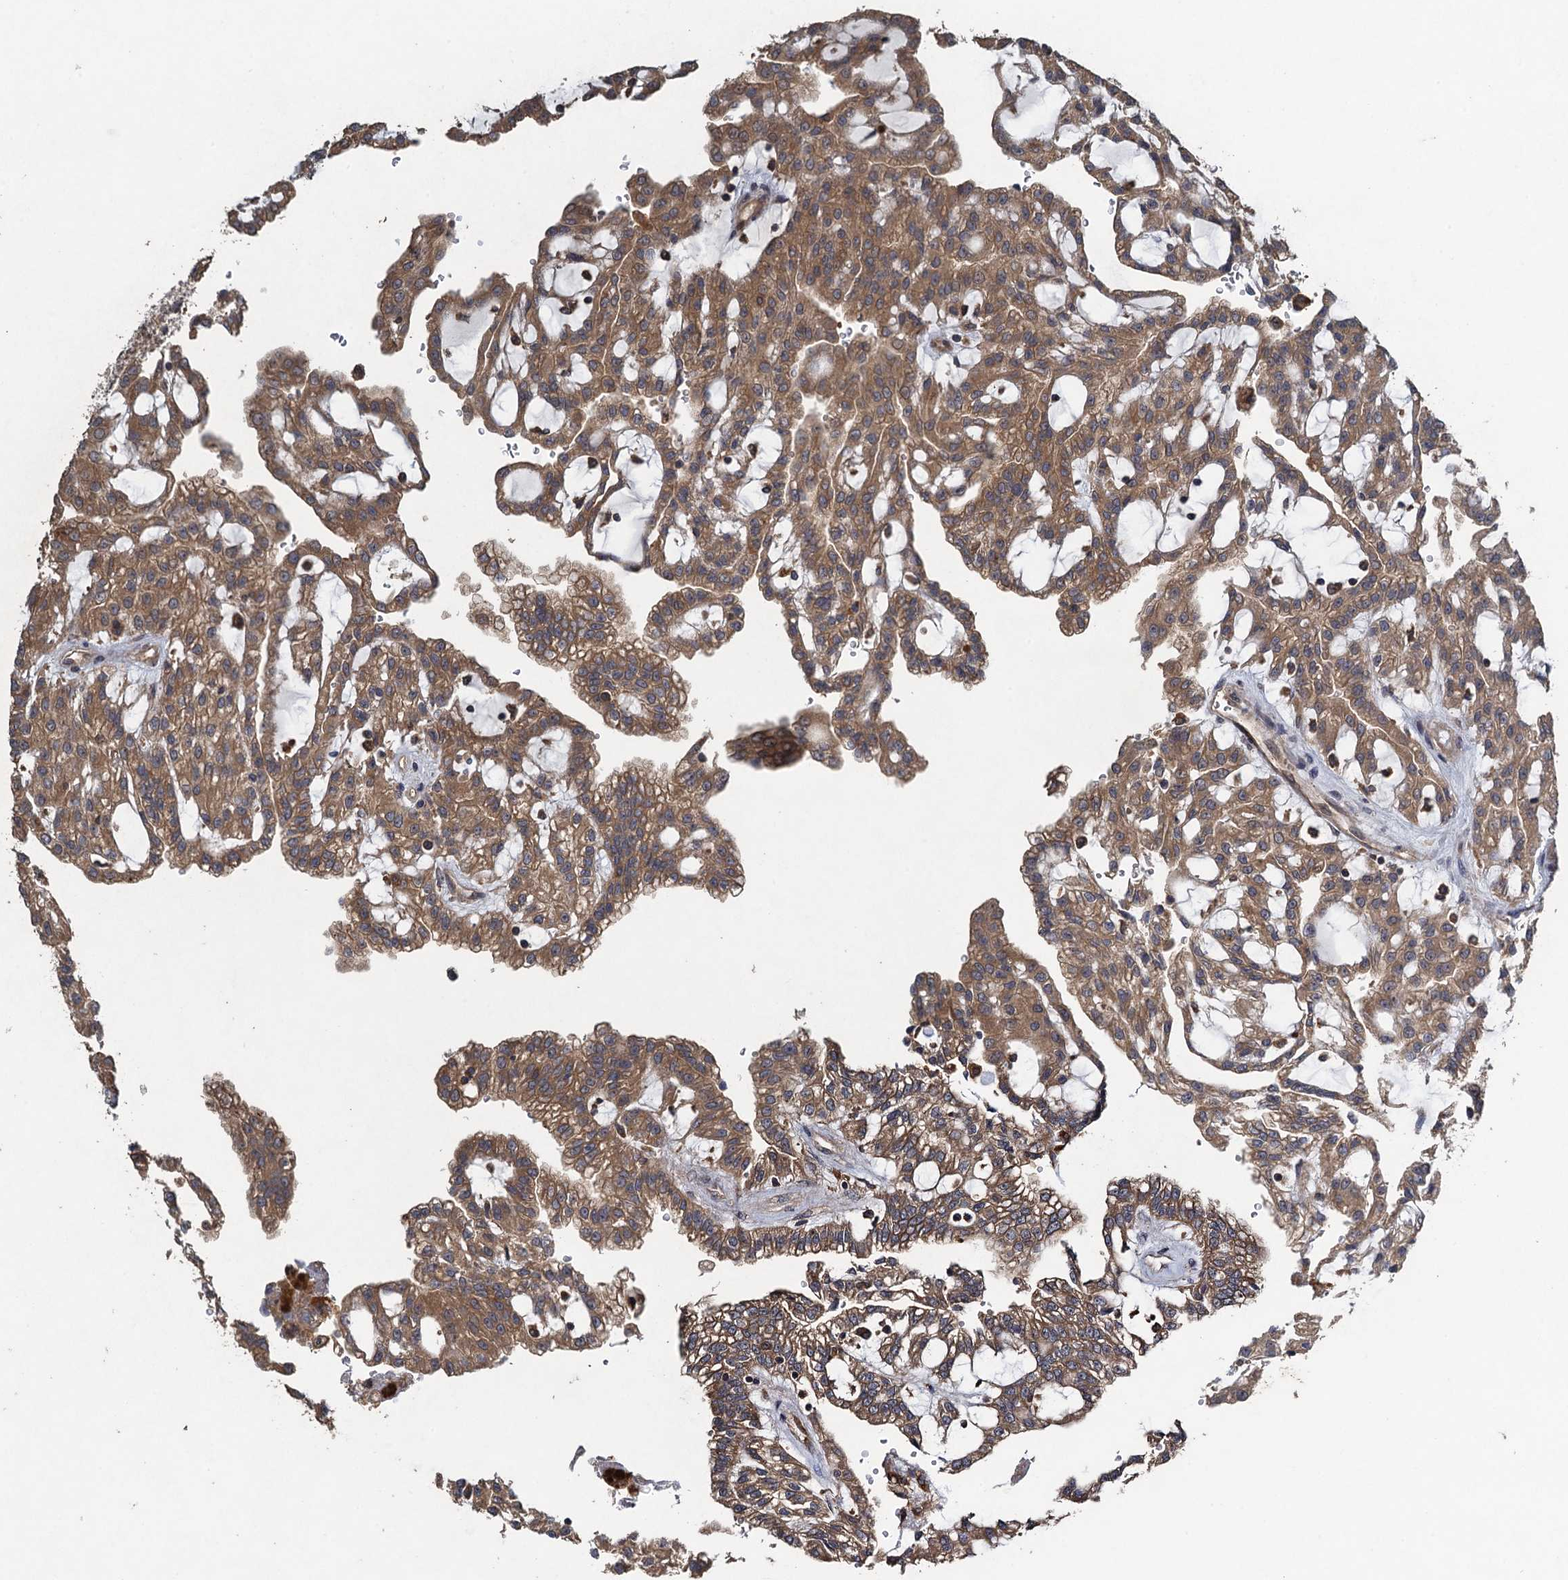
{"staining": {"intensity": "moderate", "quantity": ">75%", "location": "cytoplasmic/membranous"}, "tissue": "renal cancer", "cell_type": "Tumor cells", "image_type": "cancer", "snomed": [{"axis": "morphology", "description": "Adenocarcinoma, NOS"}, {"axis": "topography", "description": "Kidney"}], "caption": "A micrograph of human renal adenocarcinoma stained for a protein reveals moderate cytoplasmic/membranous brown staining in tumor cells.", "gene": "CNTN5", "patient": {"sex": "male", "age": 63}}